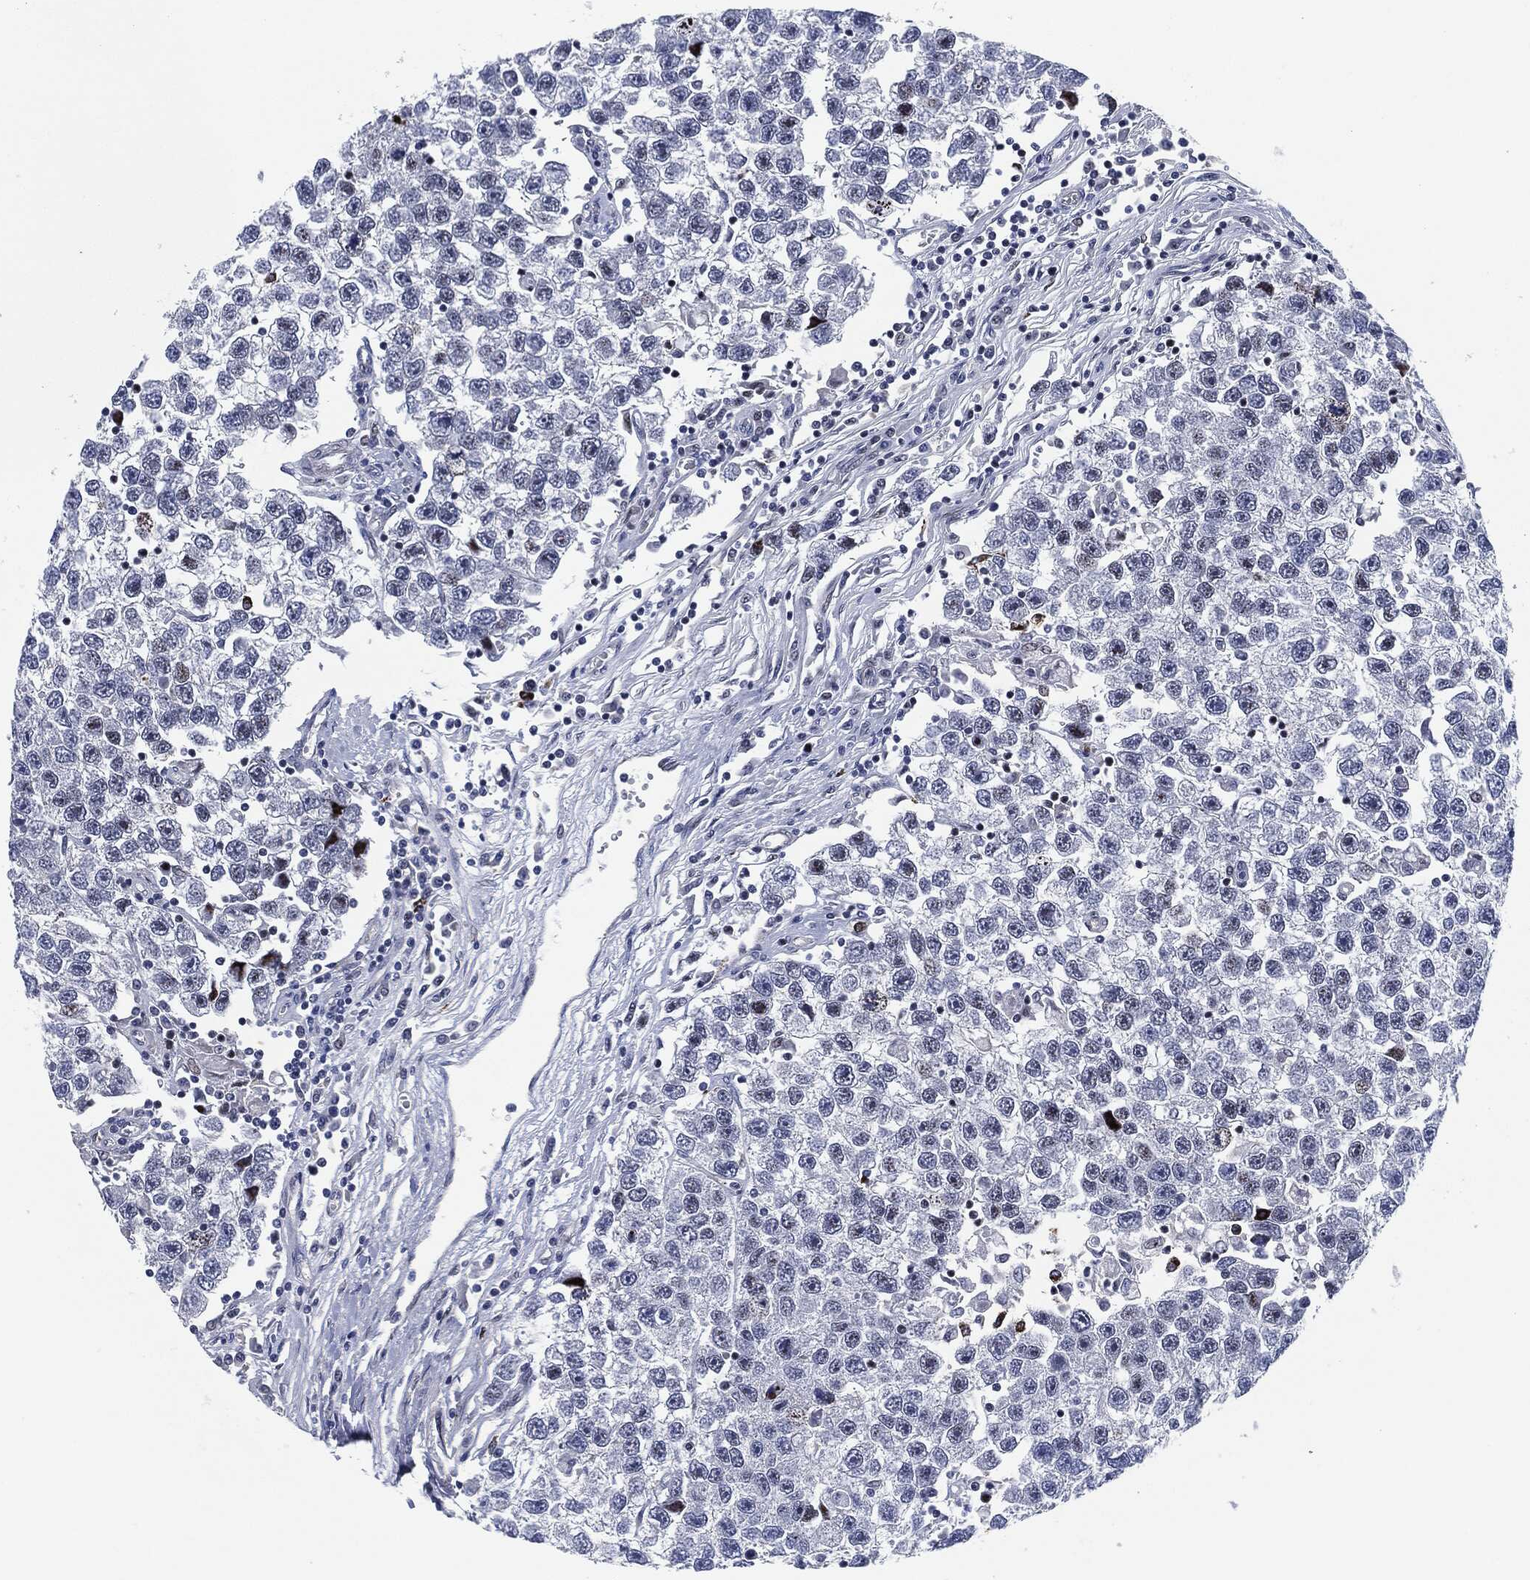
{"staining": {"intensity": "negative", "quantity": "none", "location": "none"}, "tissue": "testis cancer", "cell_type": "Tumor cells", "image_type": "cancer", "snomed": [{"axis": "morphology", "description": "Seminoma, NOS"}, {"axis": "topography", "description": "Testis"}], "caption": "Tumor cells show no significant protein staining in testis cancer.", "gene": "MPO", "patient": {"sex": "male", "age": 26}}